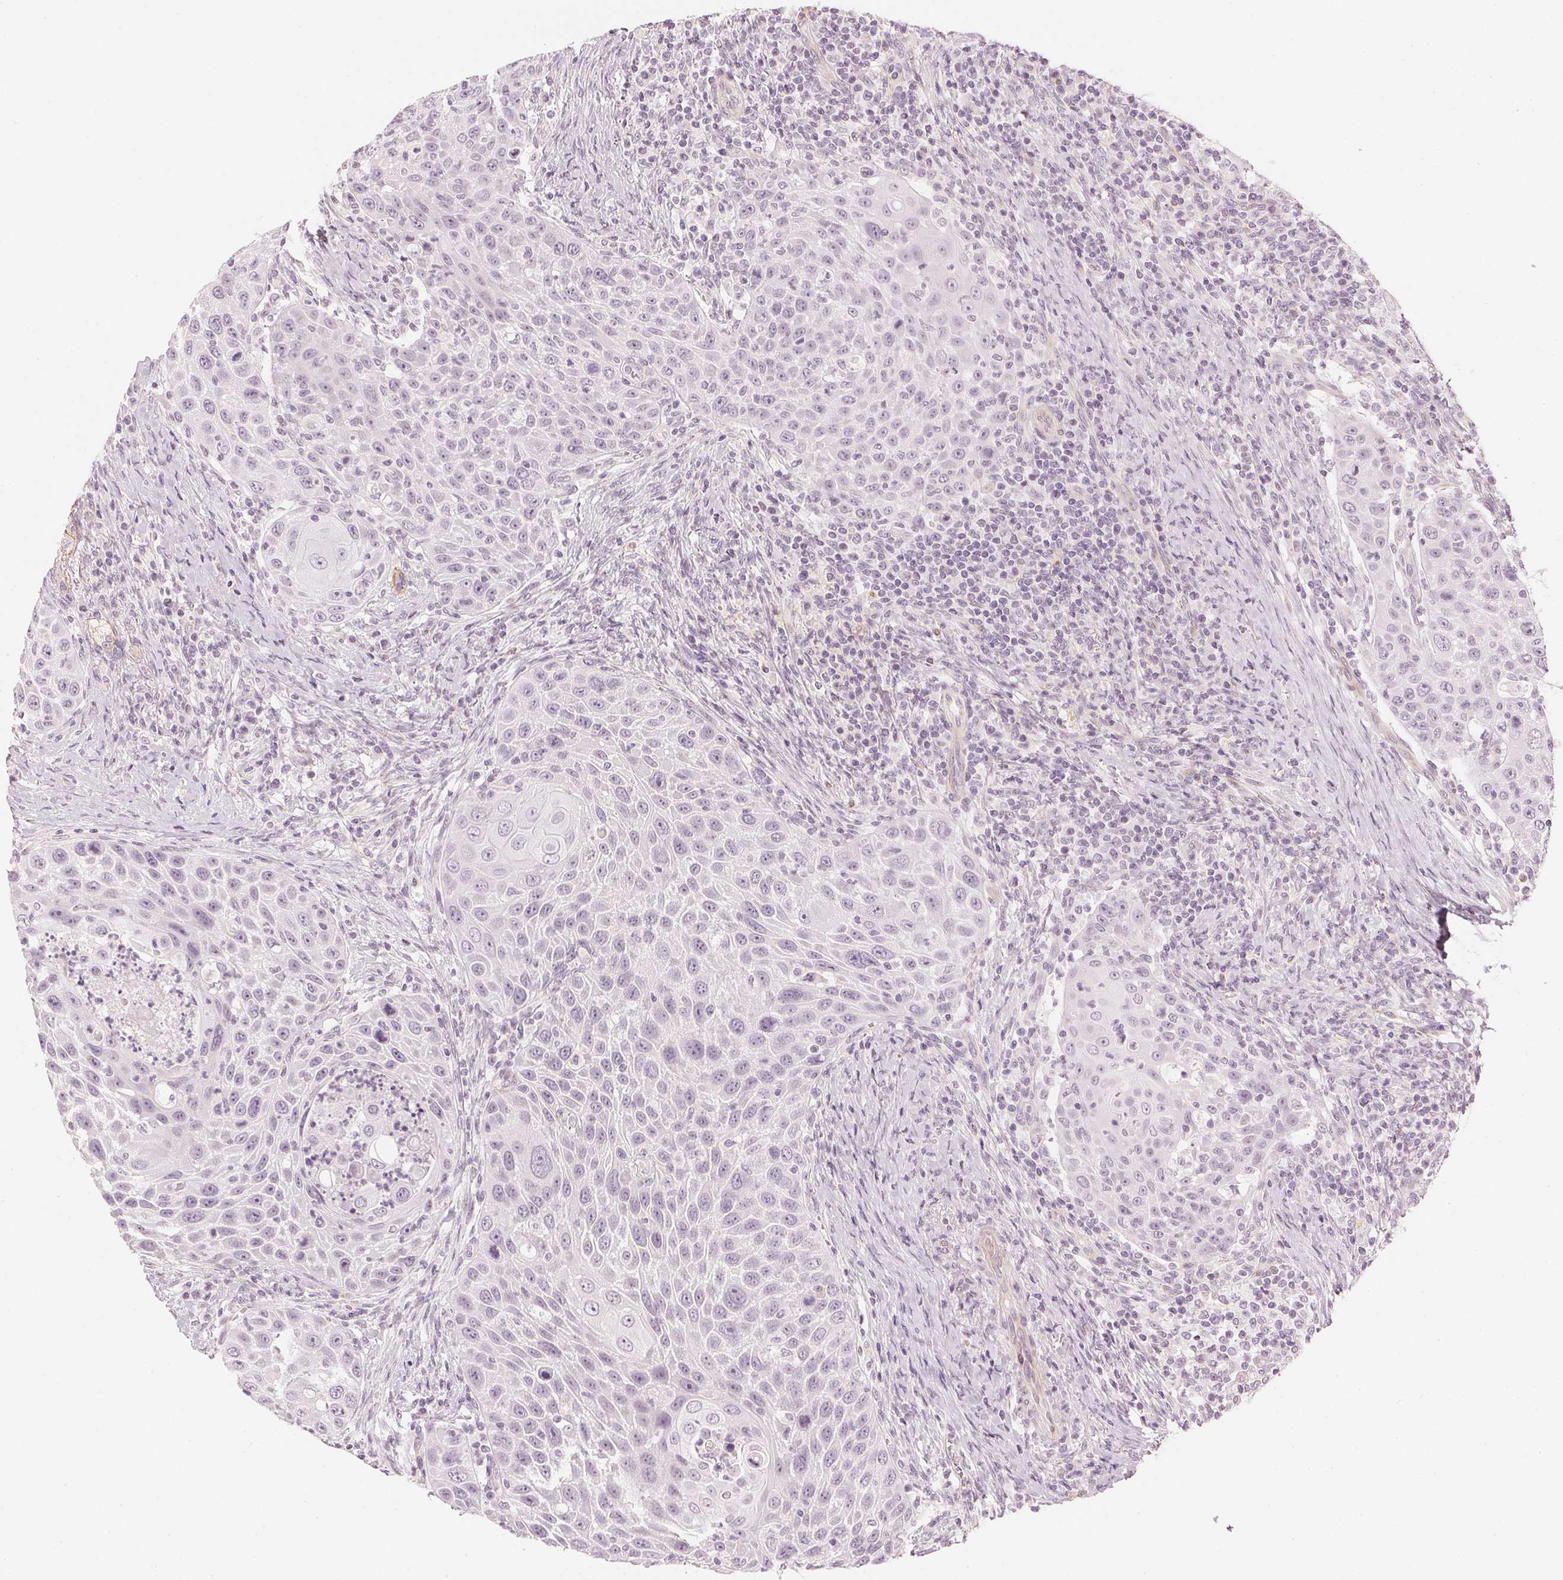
{"staining": {"intensity": "negative", "quantity": "none", "location": "none"}, "tissue": "head and neck cancer", "cell_type": "Tumor cells", "image_type": "cancer", "snomed": [{"axis": "morphology", "description": "Squamous cell carcinoma, NOS"}, {"axis": "topography", "description": "Head-Neck"}], "caption": "Immunohistochemistry (IHC) image of human squamous cell carcinoma (head and neck) stained for a protein (brown), which displays no positivity in tumor cells. The staining was performed using DAB to visualize the protein expression in brown, while the nuclei were stained in blue with hematoxylin (Magnification: 20x).", "gene": "APLP1", "patient": {"sex": "male", "age": 69}}